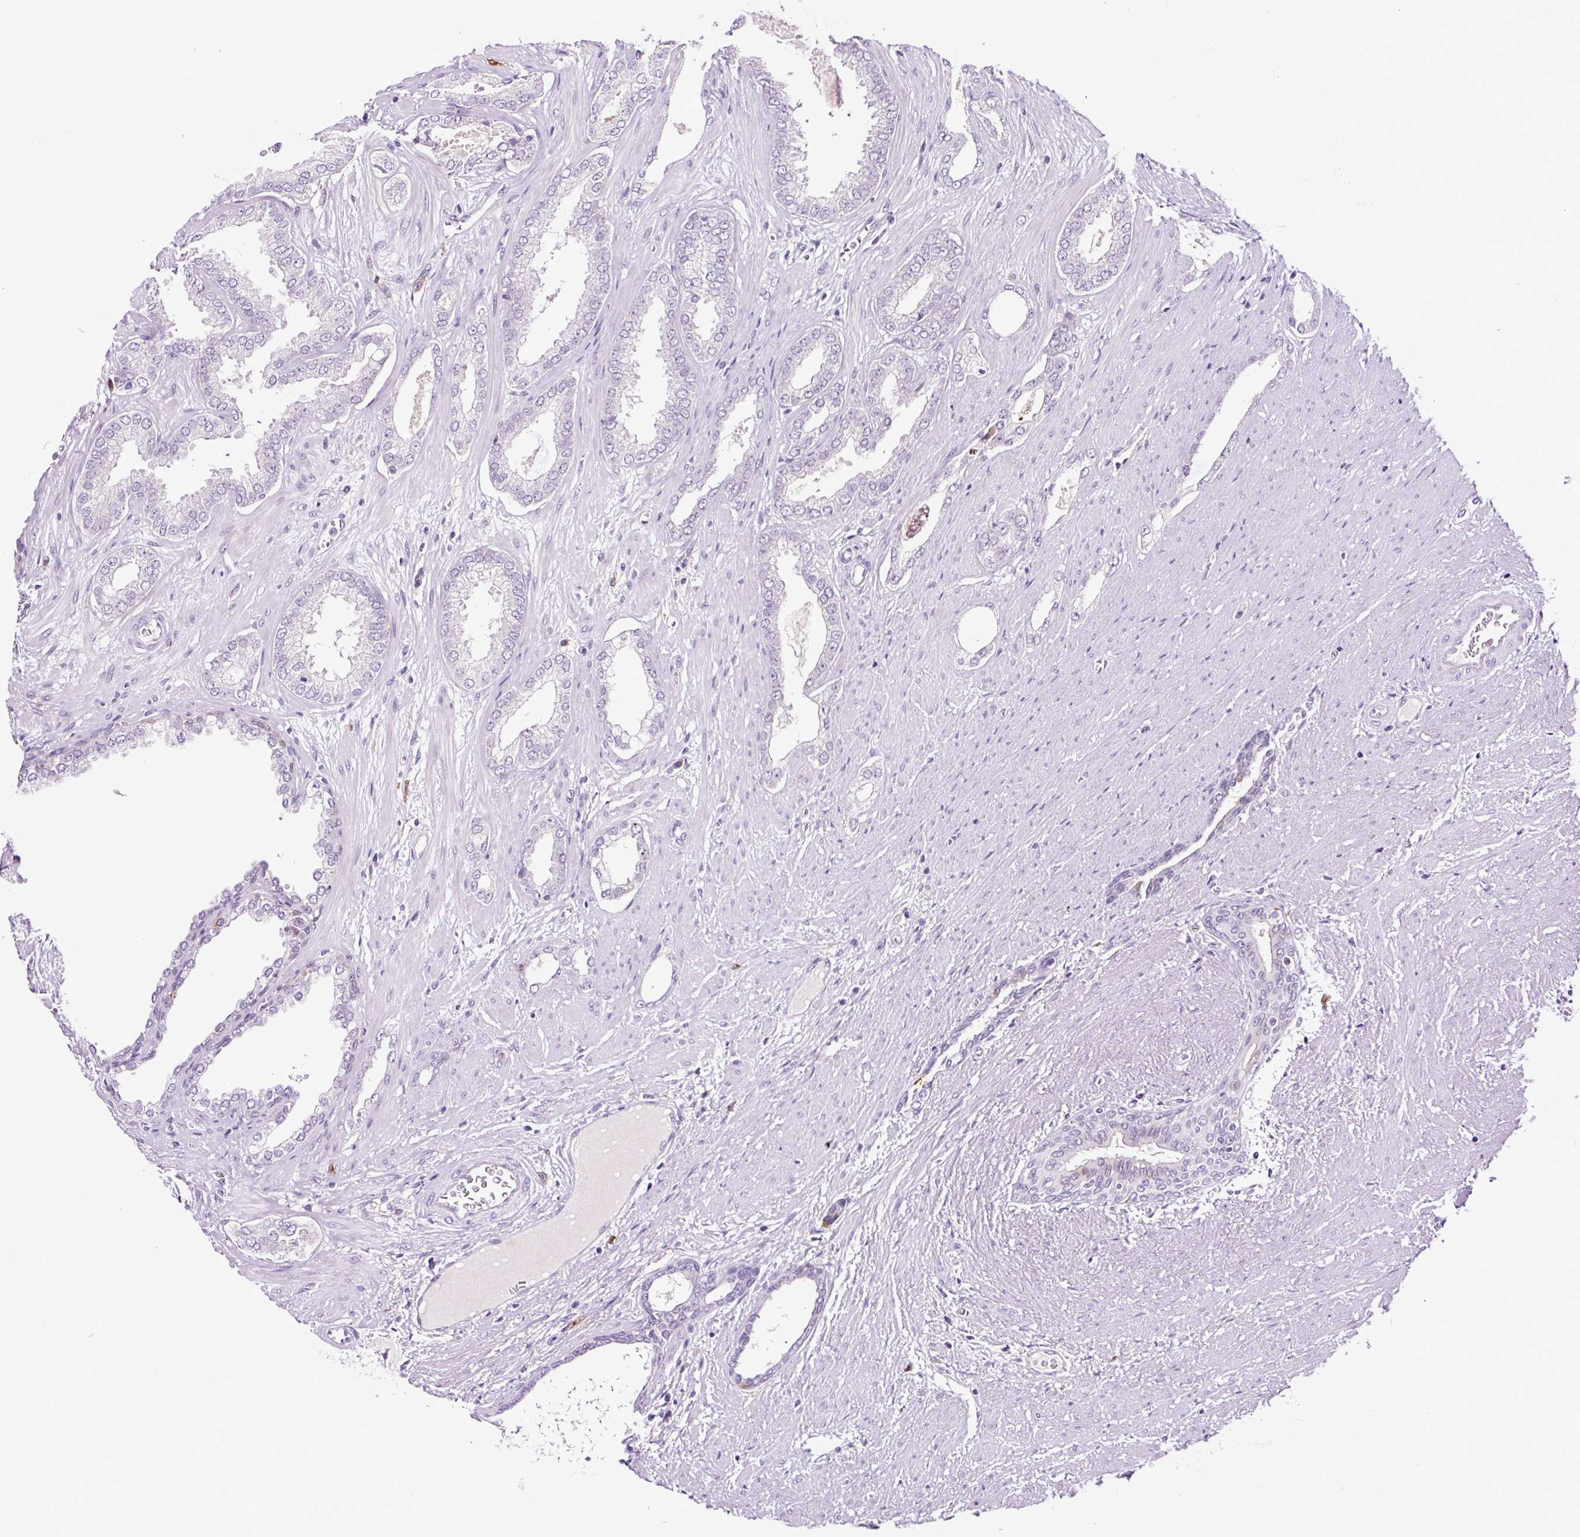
{"staining": {"intensity": "negative", "quantity": "none", "location": "none"}, "tissue": "prostate cancer", "cell_type": "Tumor cells", "image_type": "cancer", "snomed": [{"axis": "morphology", "description": "Adenocarcinoma, High grade"}, {"axis": "topography", "description": "Prostate"}], "caption": "IHC of human prostate cancer exhibits no expression in tumor cells.", "gene": "TAFA3", "patient": {"sex": "male", "age": 58}}